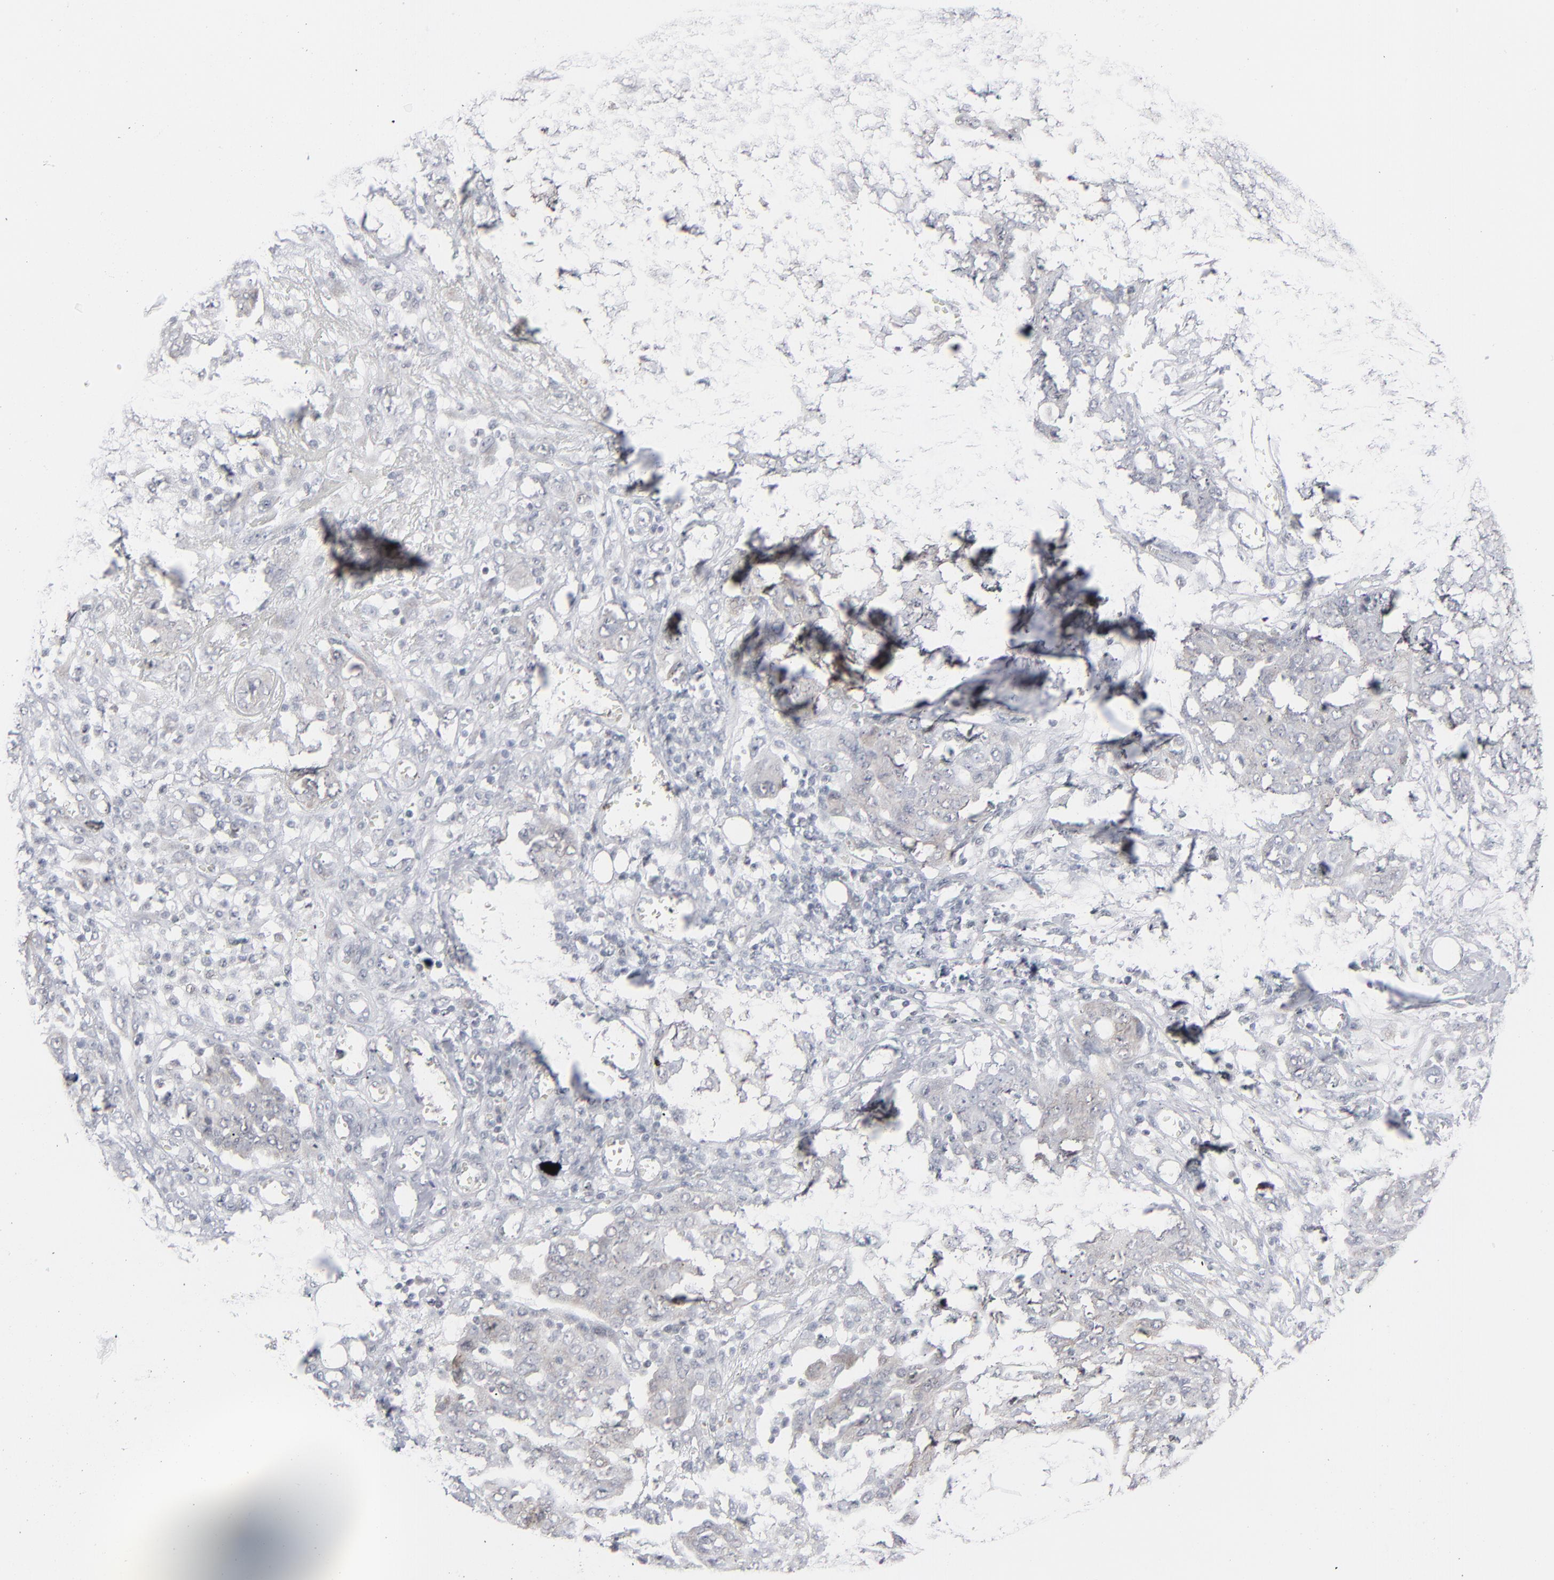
{"staining": {"intensity": "negative", "quantity": "none", "location": "none"}, "tissue": "ovarian cancer", "cell_type": "Tumor cells", "image_type": "cancer", "snomed": [{"axis": "morphology", "description": "Cystadenocarcinoma, serous, NOS"}, {"axis": "topography", "description": "Soft tissue"}, {"axis": "topography", "description": "Ovary"}], "caption": "Tumor cells show no significant positivity in ovarian cancer.", "gene": "POF1B", "patient": {"sex": "female", "age": 57}}